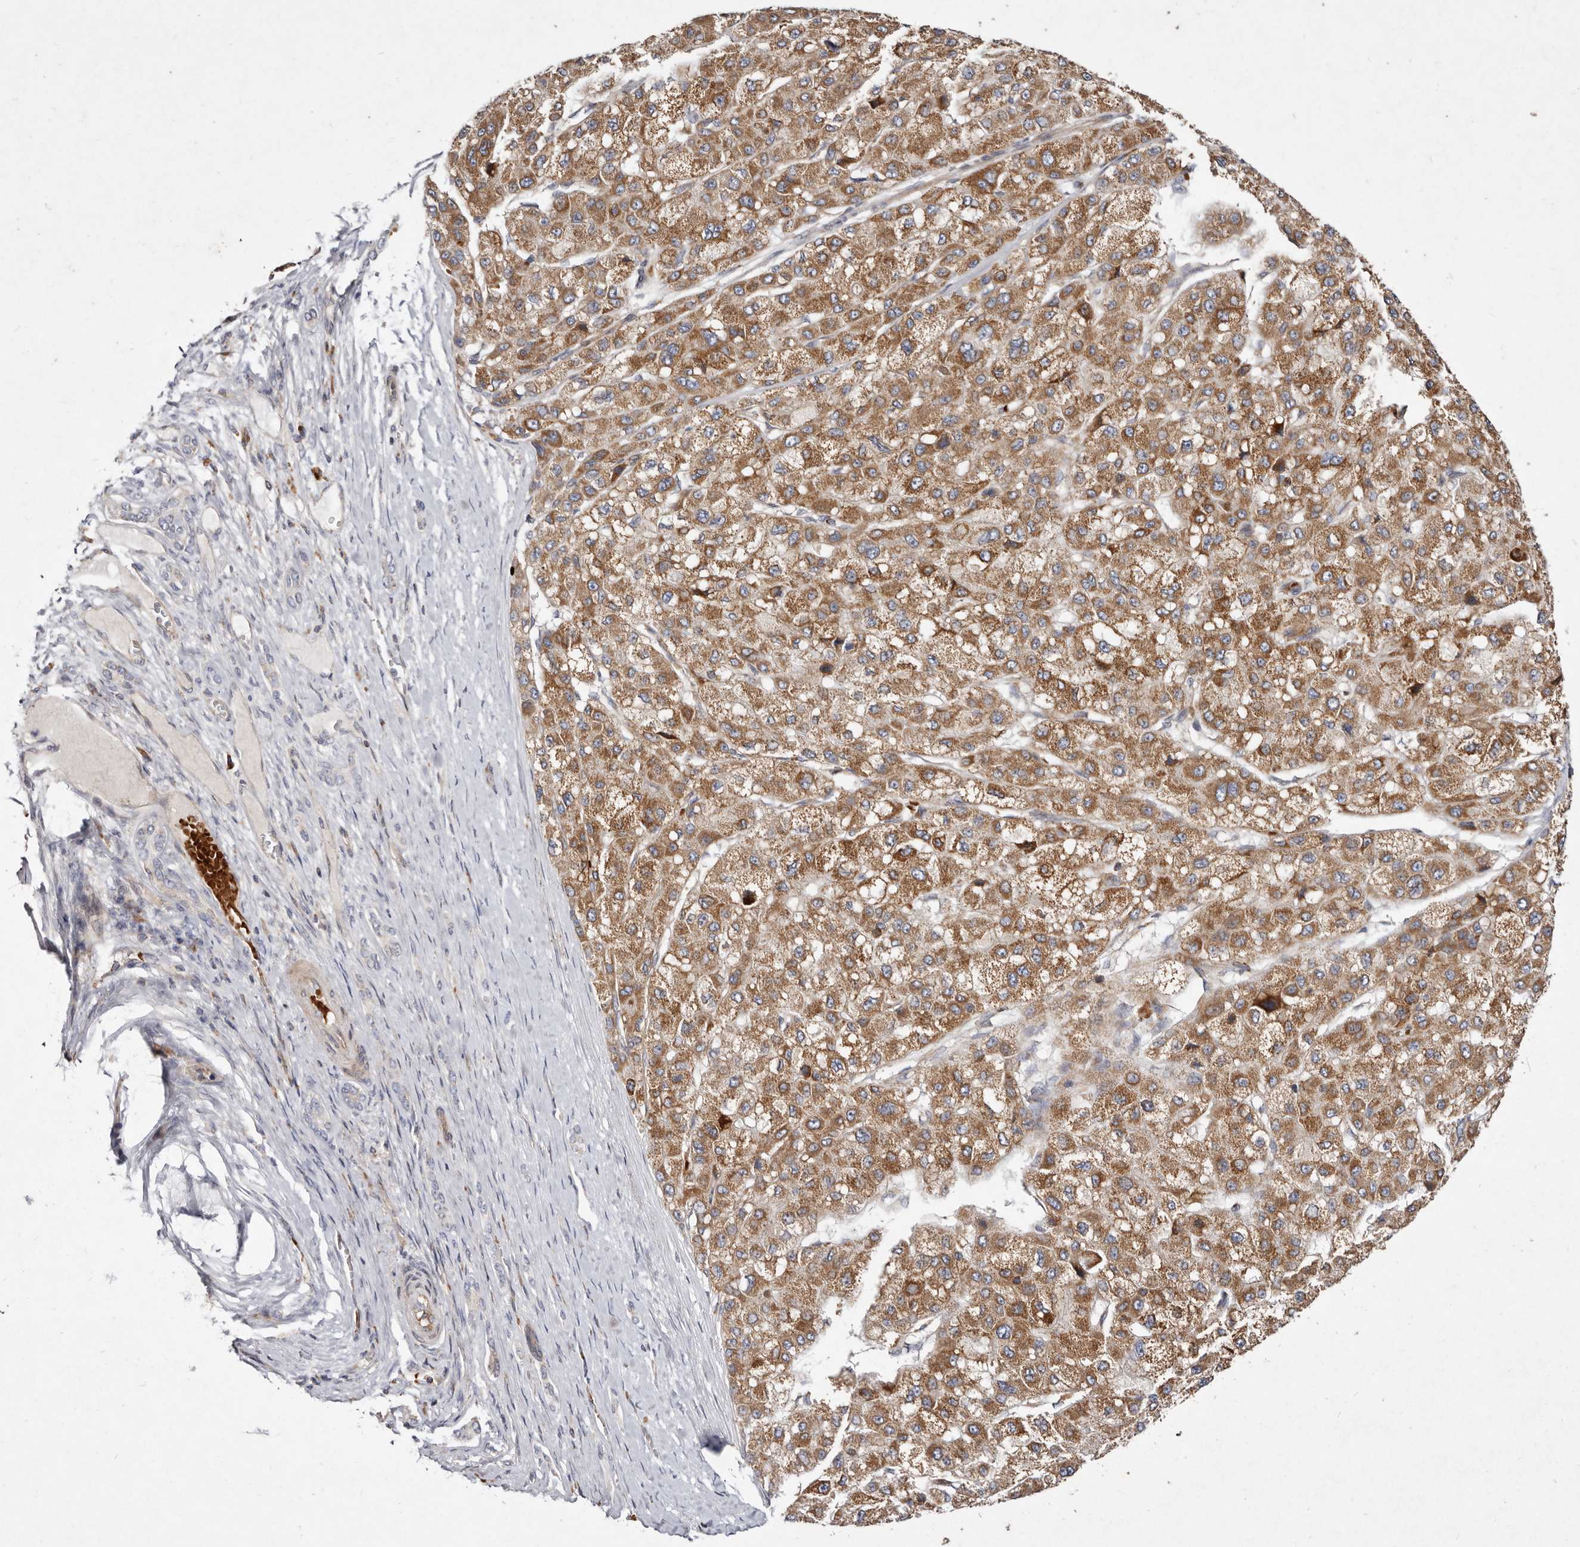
{"staining": {"intensity": "moderate", "quantity": ">75%", "location": "cytoplasmic/membranous"}, "tissue": "liver cancer", "cell_type": "Tumor cells", "image_type": "cancer", "snomed": [{"axis": "morphology", "description": "Carcinoma, Hepatocellular, NOS"}, {"axis": "topography", "description": "Liver"}], "caption": "A high-resolution micrograph shows immunohistochemistry staining of liver cancer (hepatocellular carcinoma), which shows moderate cytoplasmic/membranous expression in approximately >75% of tumor cells.", "gene": "SLC25A20", "patient": {"sex": "male", "age": 80}}